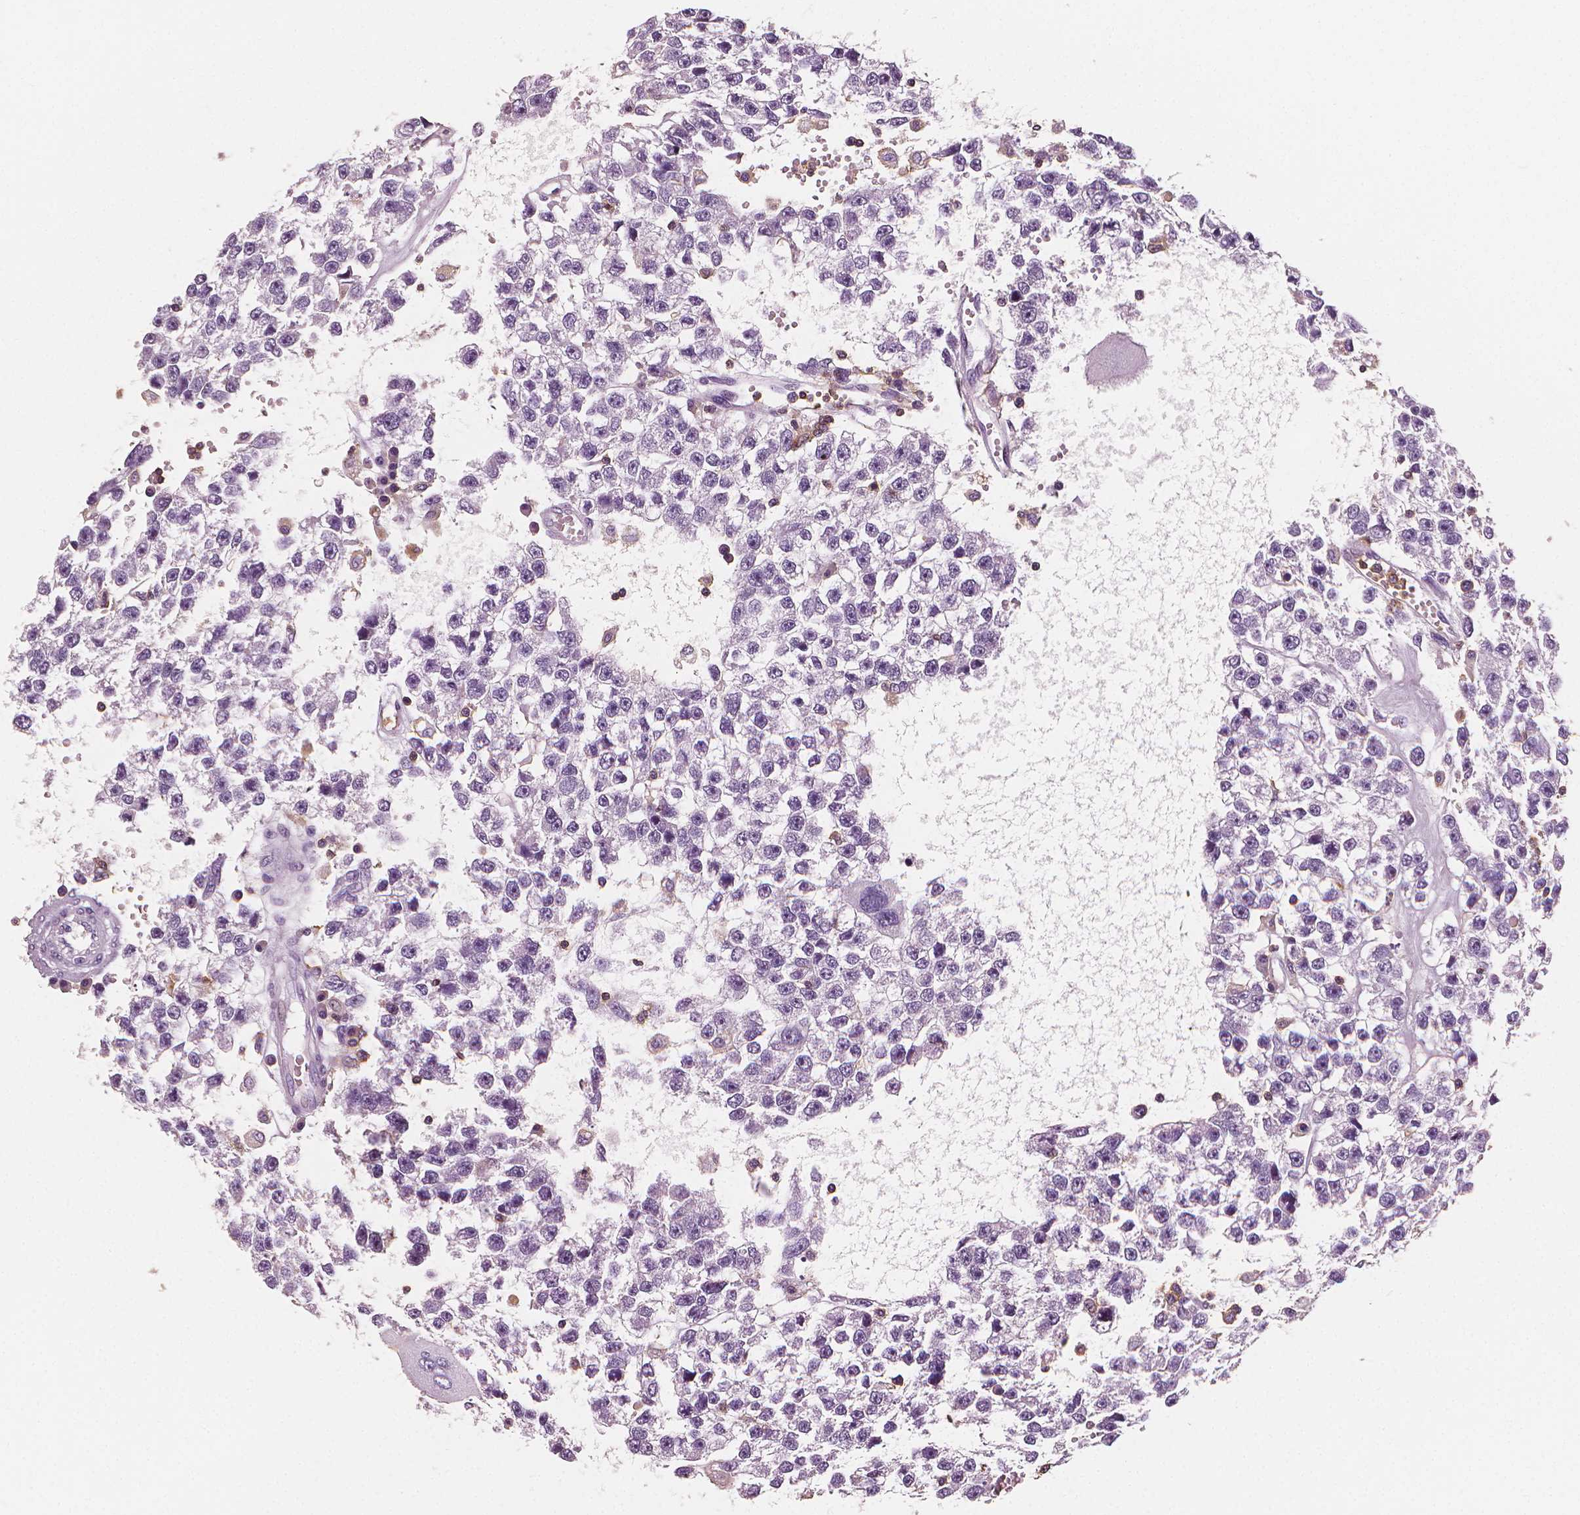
{"staining": {"intensity": "negative", "quantity": "none", "location": "none"}, "tissue": "testis cancer", "cell_type": "Tumor cells", "image_type": "cancer", "snomed": [{"axis": "morphology", "description": "Seminoma, NOS"}, {"axis": "topography", "description": "Testis"}], "caption": "Photomicrograph shows no protein expression in tumor cells of testis cancer tissue.", "gene": "PTPRC", "patient": {"sex": "male", "age": 34}}